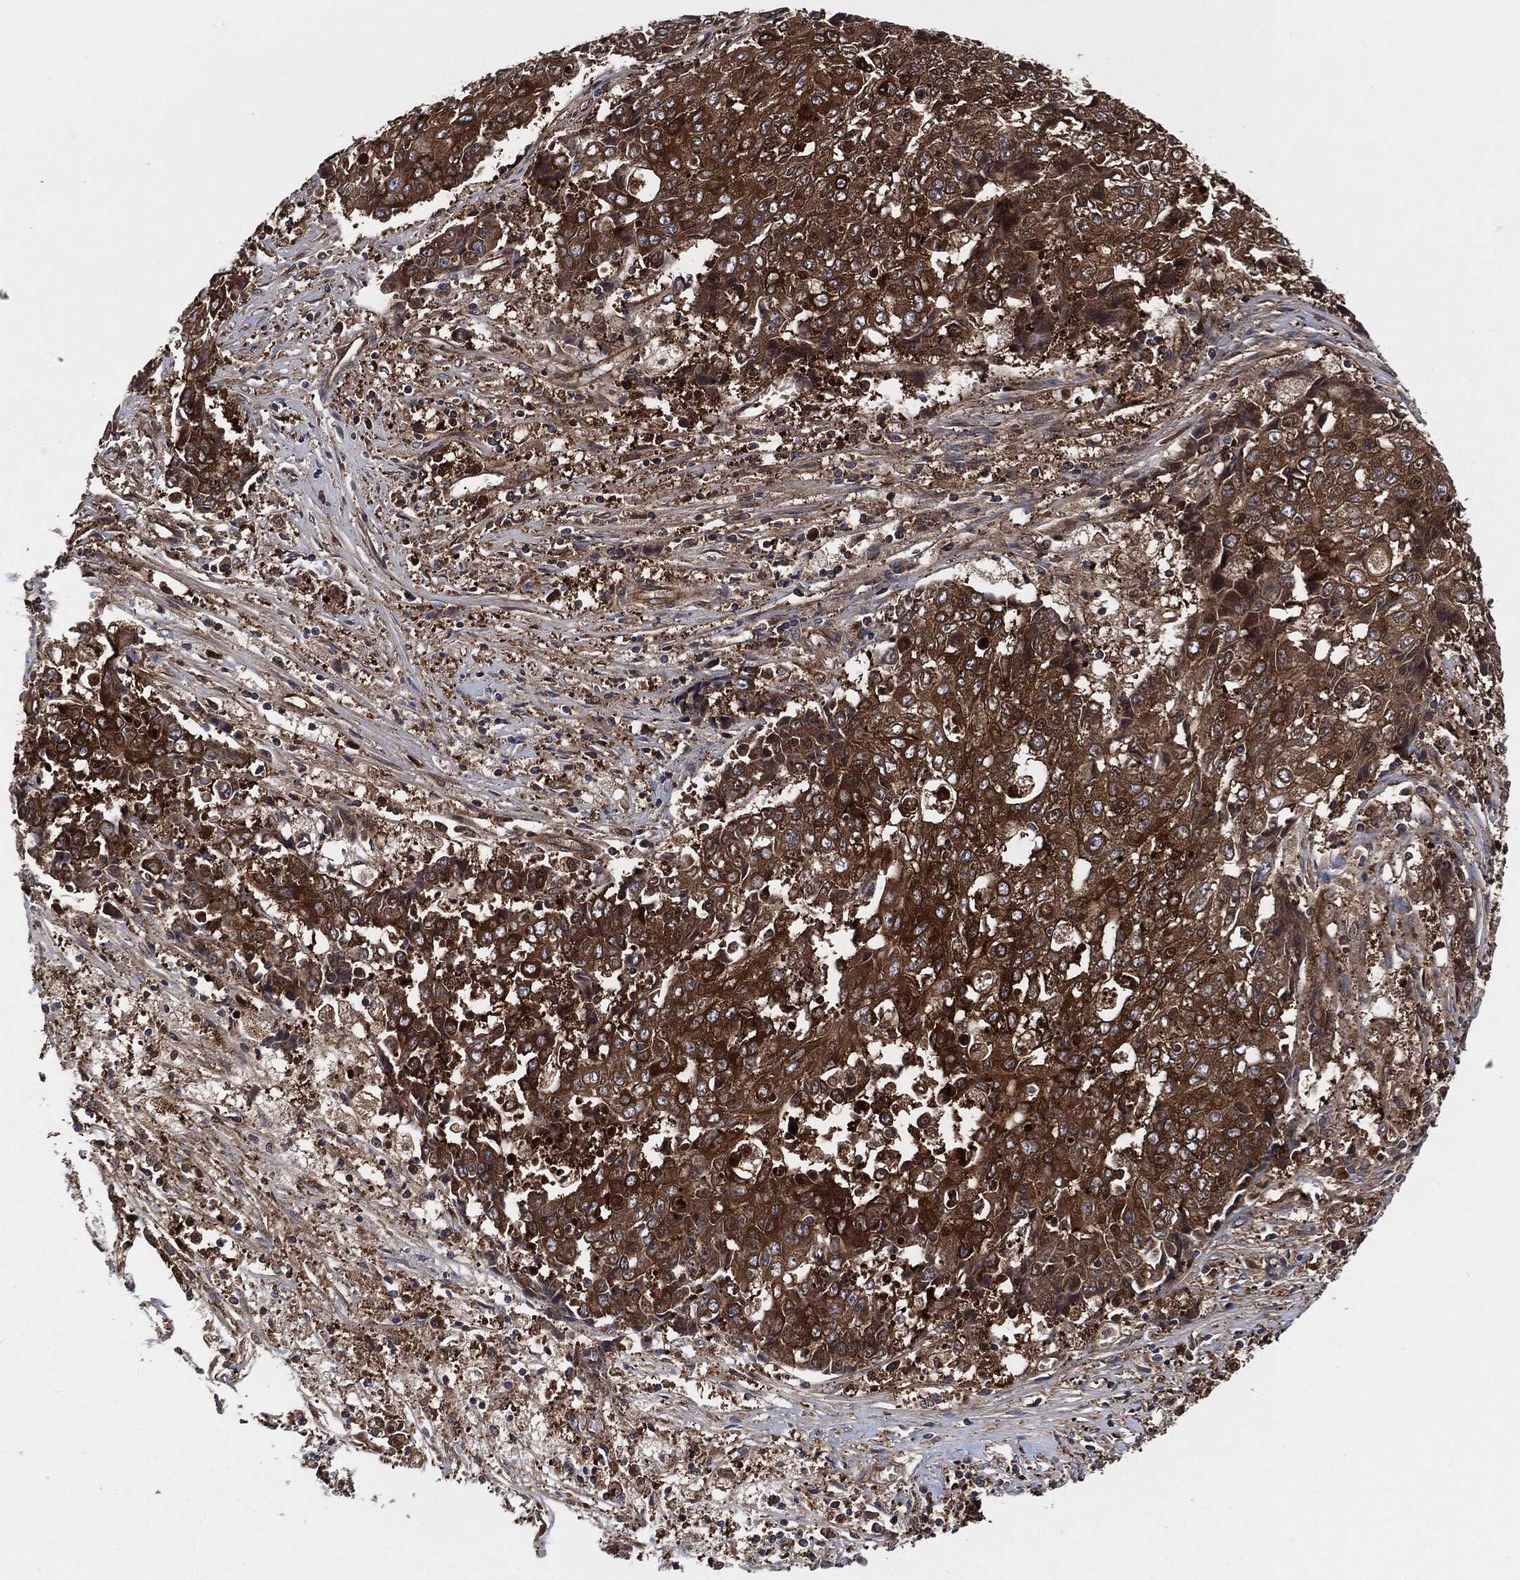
{"staining": {"intensity": "strong", "quantity": ">75%", "location": "cytoplasmic/membranous"}, "tissue": "ovarian cancer", "cell_type": "Tumor cells", "image_type": "cancer", "snomed": [{"axis": "morphology", "description": "Carcinoma, endometroid"}, {"axis": "topography", "description": "Ovary"}], "caption": "Ovarian cancer (endometroid carcinoma) stained with DAB (3,3'-diaminobenzidine) immunohistochemistry (IHC) shows high levels of strong cytoplasmic/membranous expression in about >75% of tumor cells.", "gene": "XPNPEP1", "patient": {"sex": "female", "age": 42}}